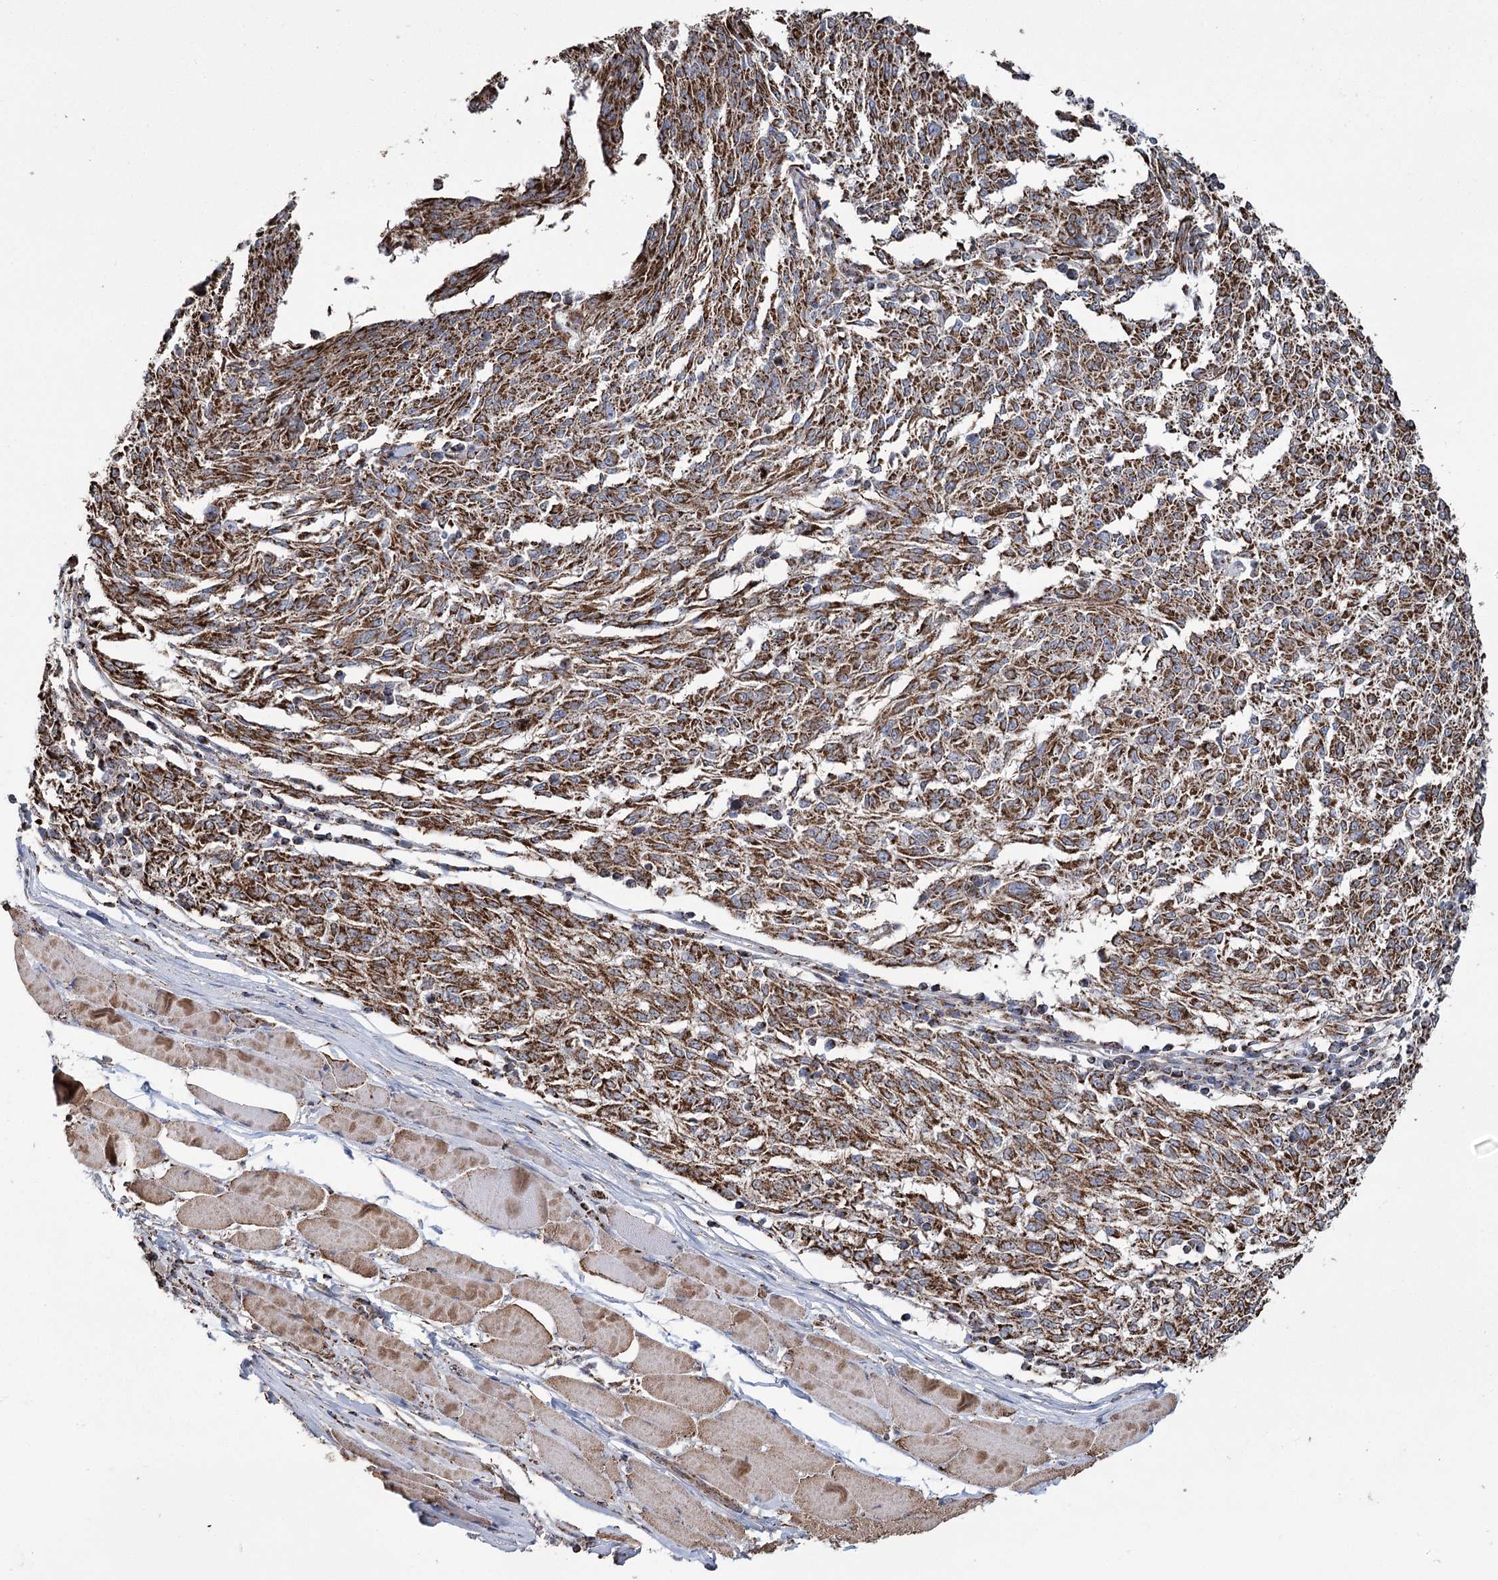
{"staining": {"intensity": "strong", "quantity": ">75%", "location": "cytoplasmic/membranous"}, "tissue": "melanoma", "cell_type": "Tumor cells", "image_type": "cancer", "snomed": [{"axis": "morphology", "description": "Malignant melanoma, NOS"}, {"axis": "topography", "description": "Skin"}], "caption": "This image reveals malignant melanoma stained with immunohistochemistry (IHC) to label a protein in brown. The cytoplasmic/membranous of tumor cells show strong positivity for the protein. Nuclei are counter-stained blue.", "gene": "RANBP3L", "patient": {"sex": "female", "age": 72}}